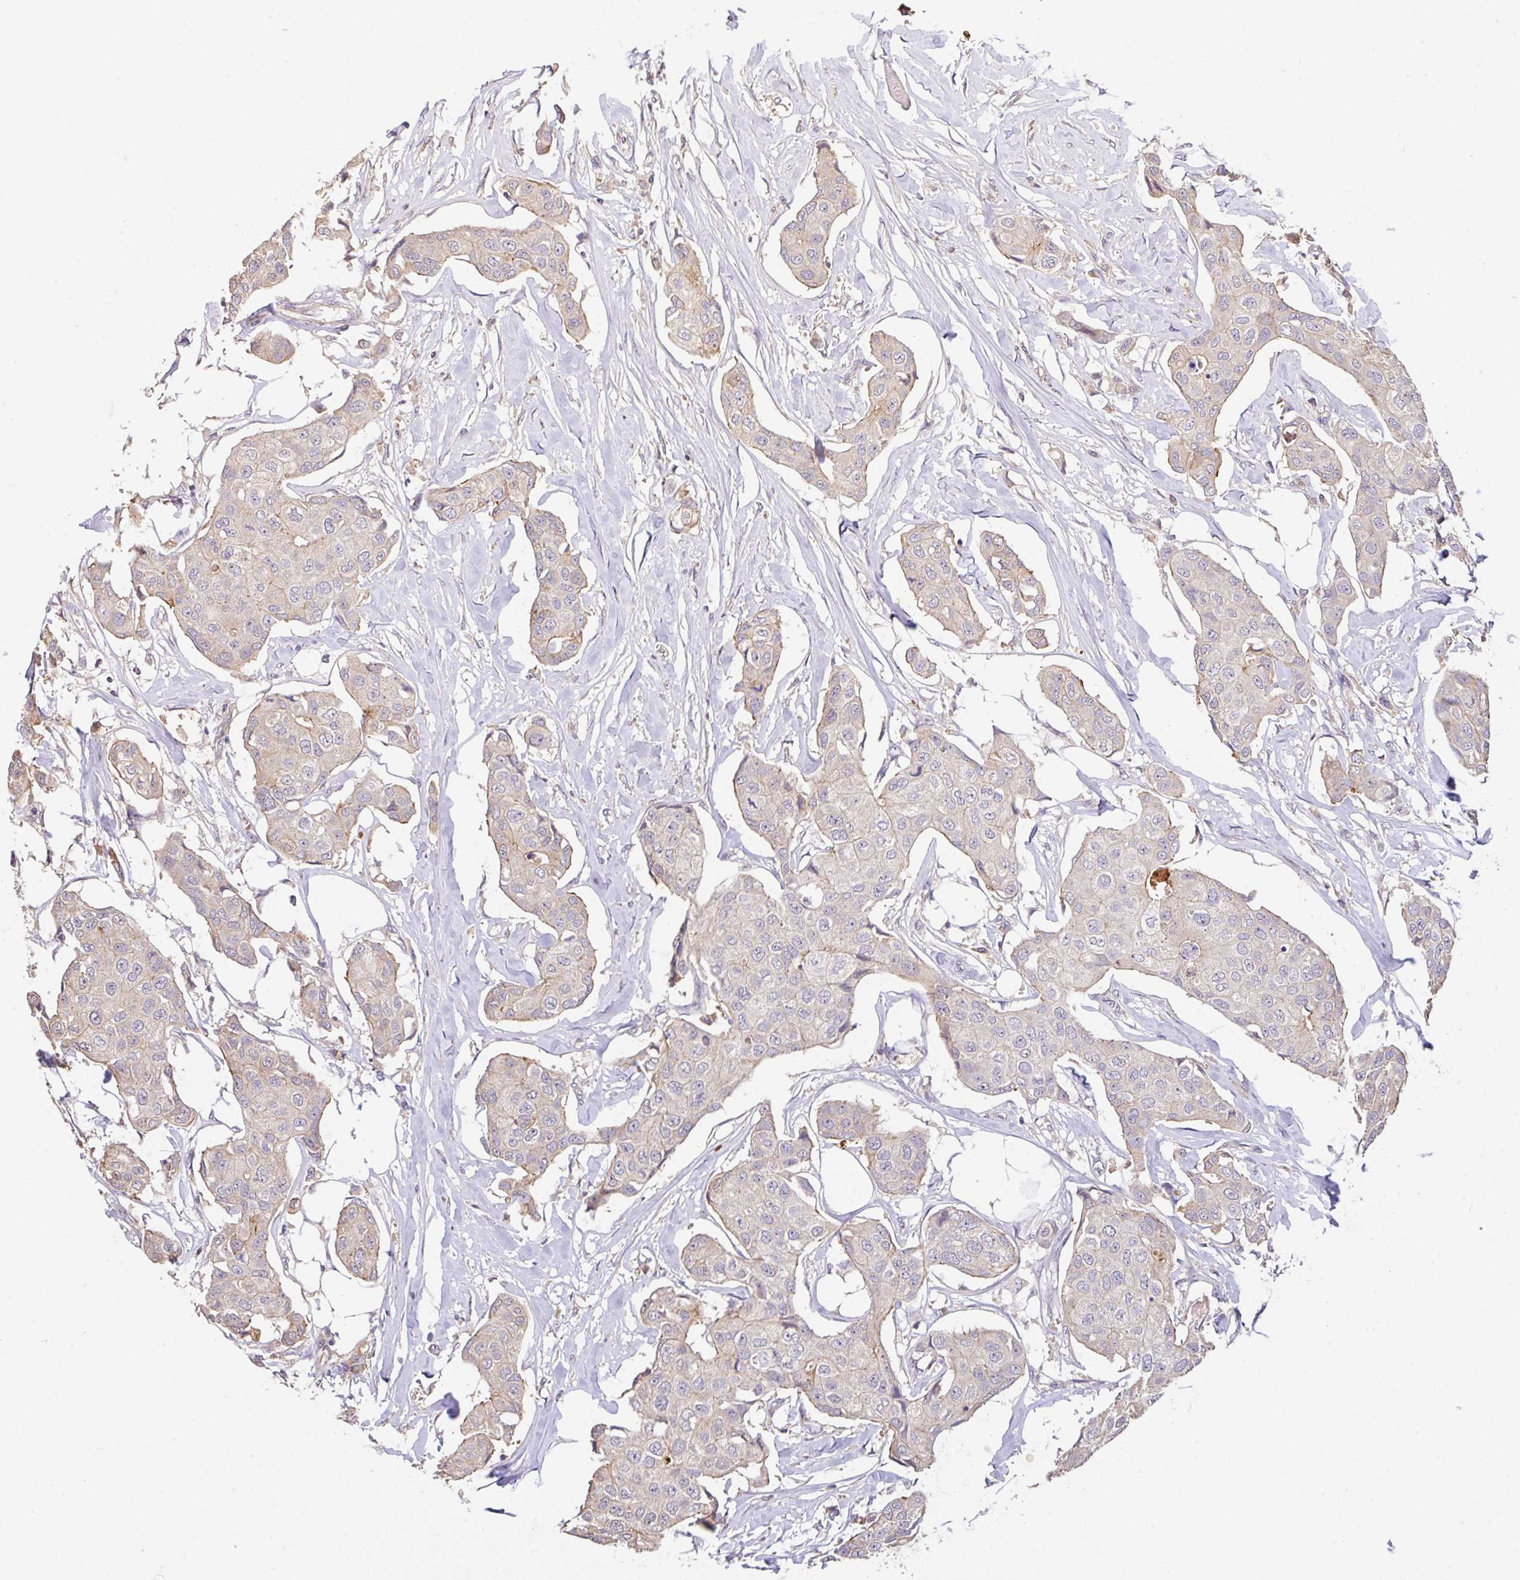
{"staining": {"intensity": "negative", "quantity": "none", "location": "none"}, "tissue": "breast cancer", "cell_type": "Tumor cells", "image_type": "cancer", "snomed": [{"axis": "morphology", "description": "Duct carcinoma"}, {"axis": "topography", "description": "Breast"}, {"axis": "topography", "description": "Lymph node"}], "caption": "Breast invasive ductal carcinoma was stained to show a protein in brown. There is no significant positivity in tumor cells. Brightfield microscopy of immunohistochemistry stained with DAB (brown) and hematoxylin (blue), captured at high magnification.", "gene": "C1QTNF9B", "patient": {"sex": "female", "age": 80}}